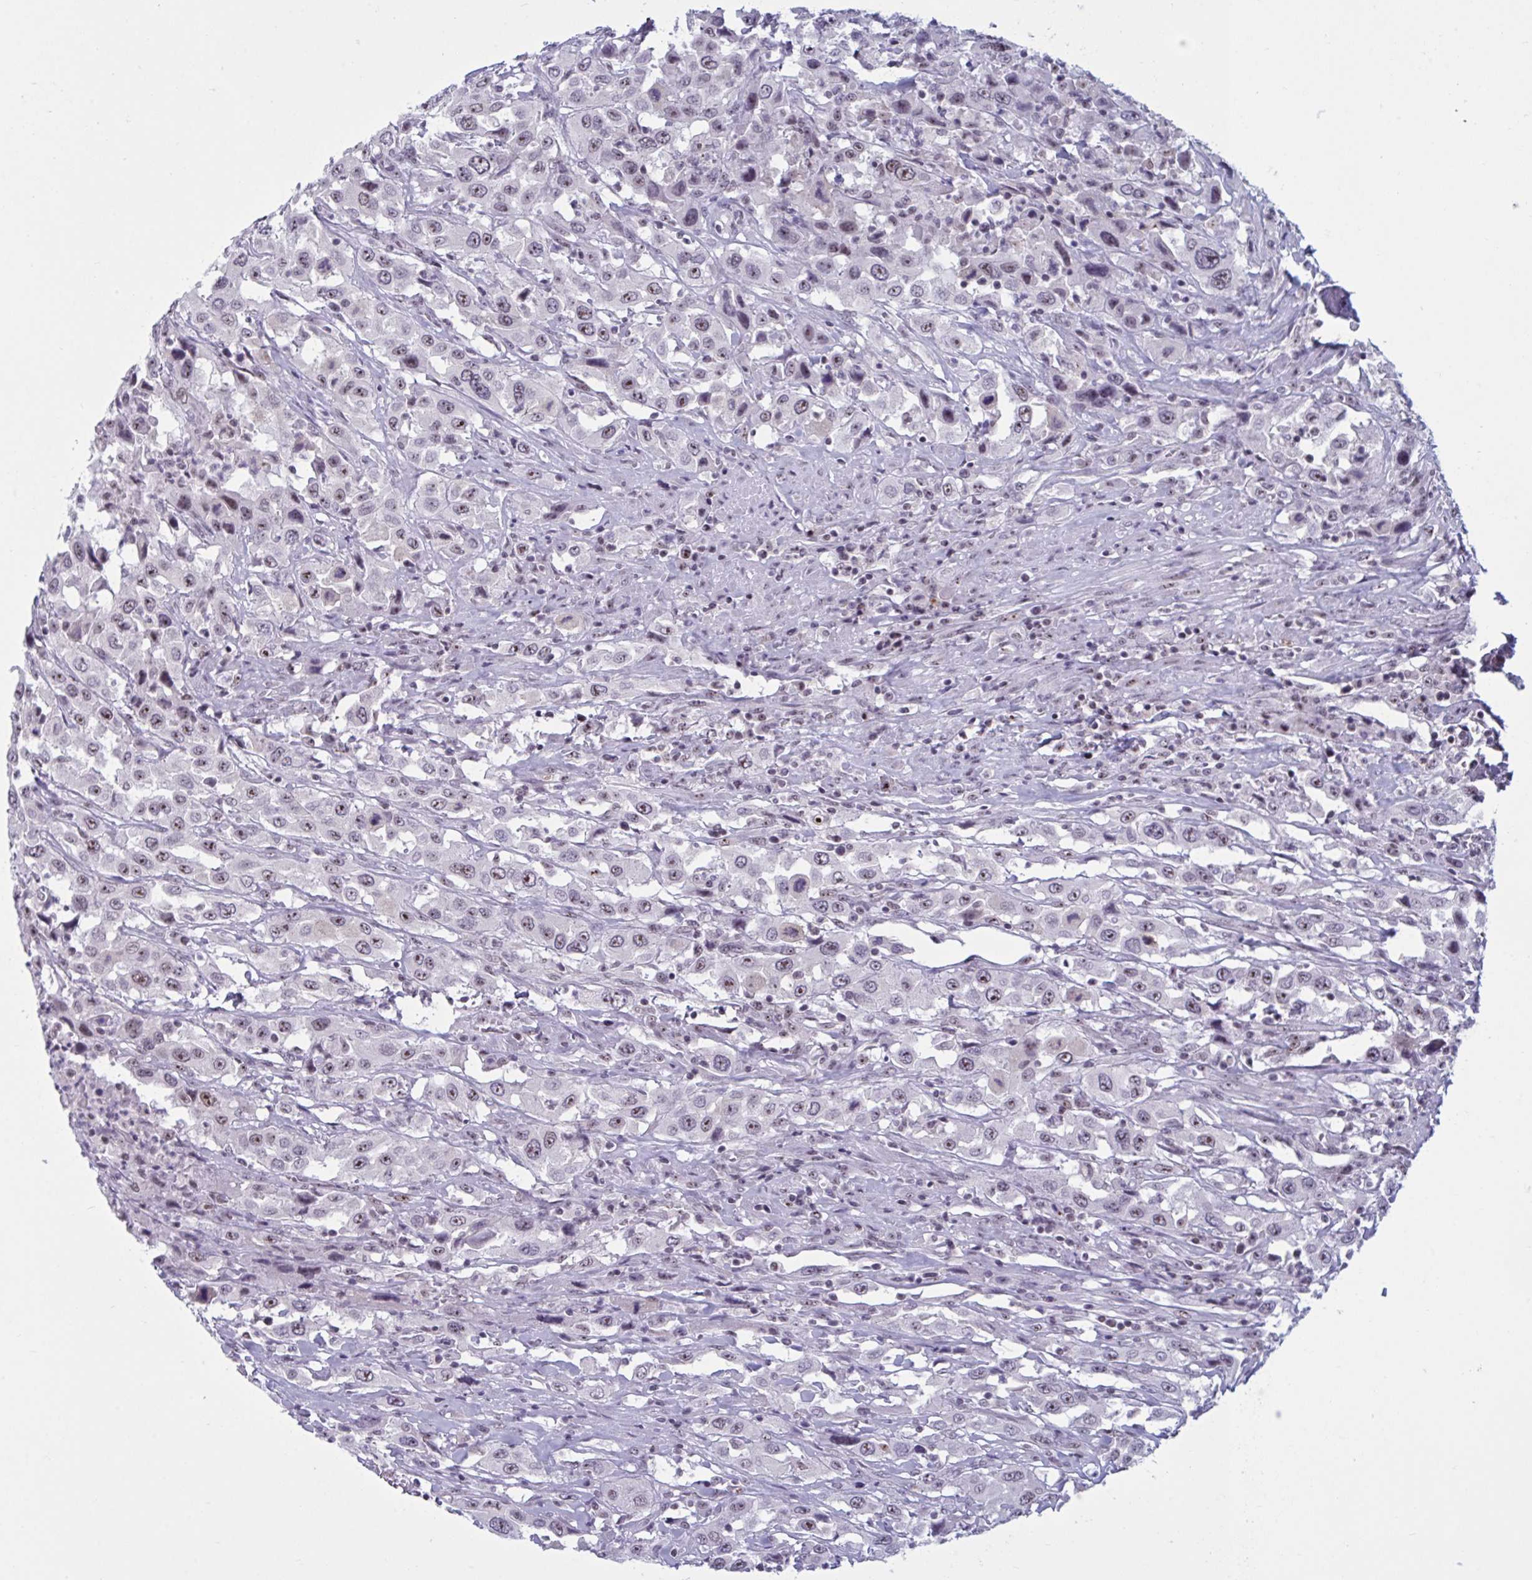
{"staining": {"intensity": "weak", "quantity": ">75%", "location": "nuclear"}, "tissue": "urothelial cancer", "cell_type": "Tumor cells", "image_type": "cancer", "snomed": [{"axis": "morphology", "description": "Urothelial carcinoma, High grade"}, {"axis": "topography", "description": "Urinary bladder"}], "caption": "This is a micrograph of immunohistochemistry (IHC) staining of urothelial cancer, which shows weak expression in the nuclear of tumor cells.", "gene": "TGM6", "patient": {"sex": "male", "age": 61}}